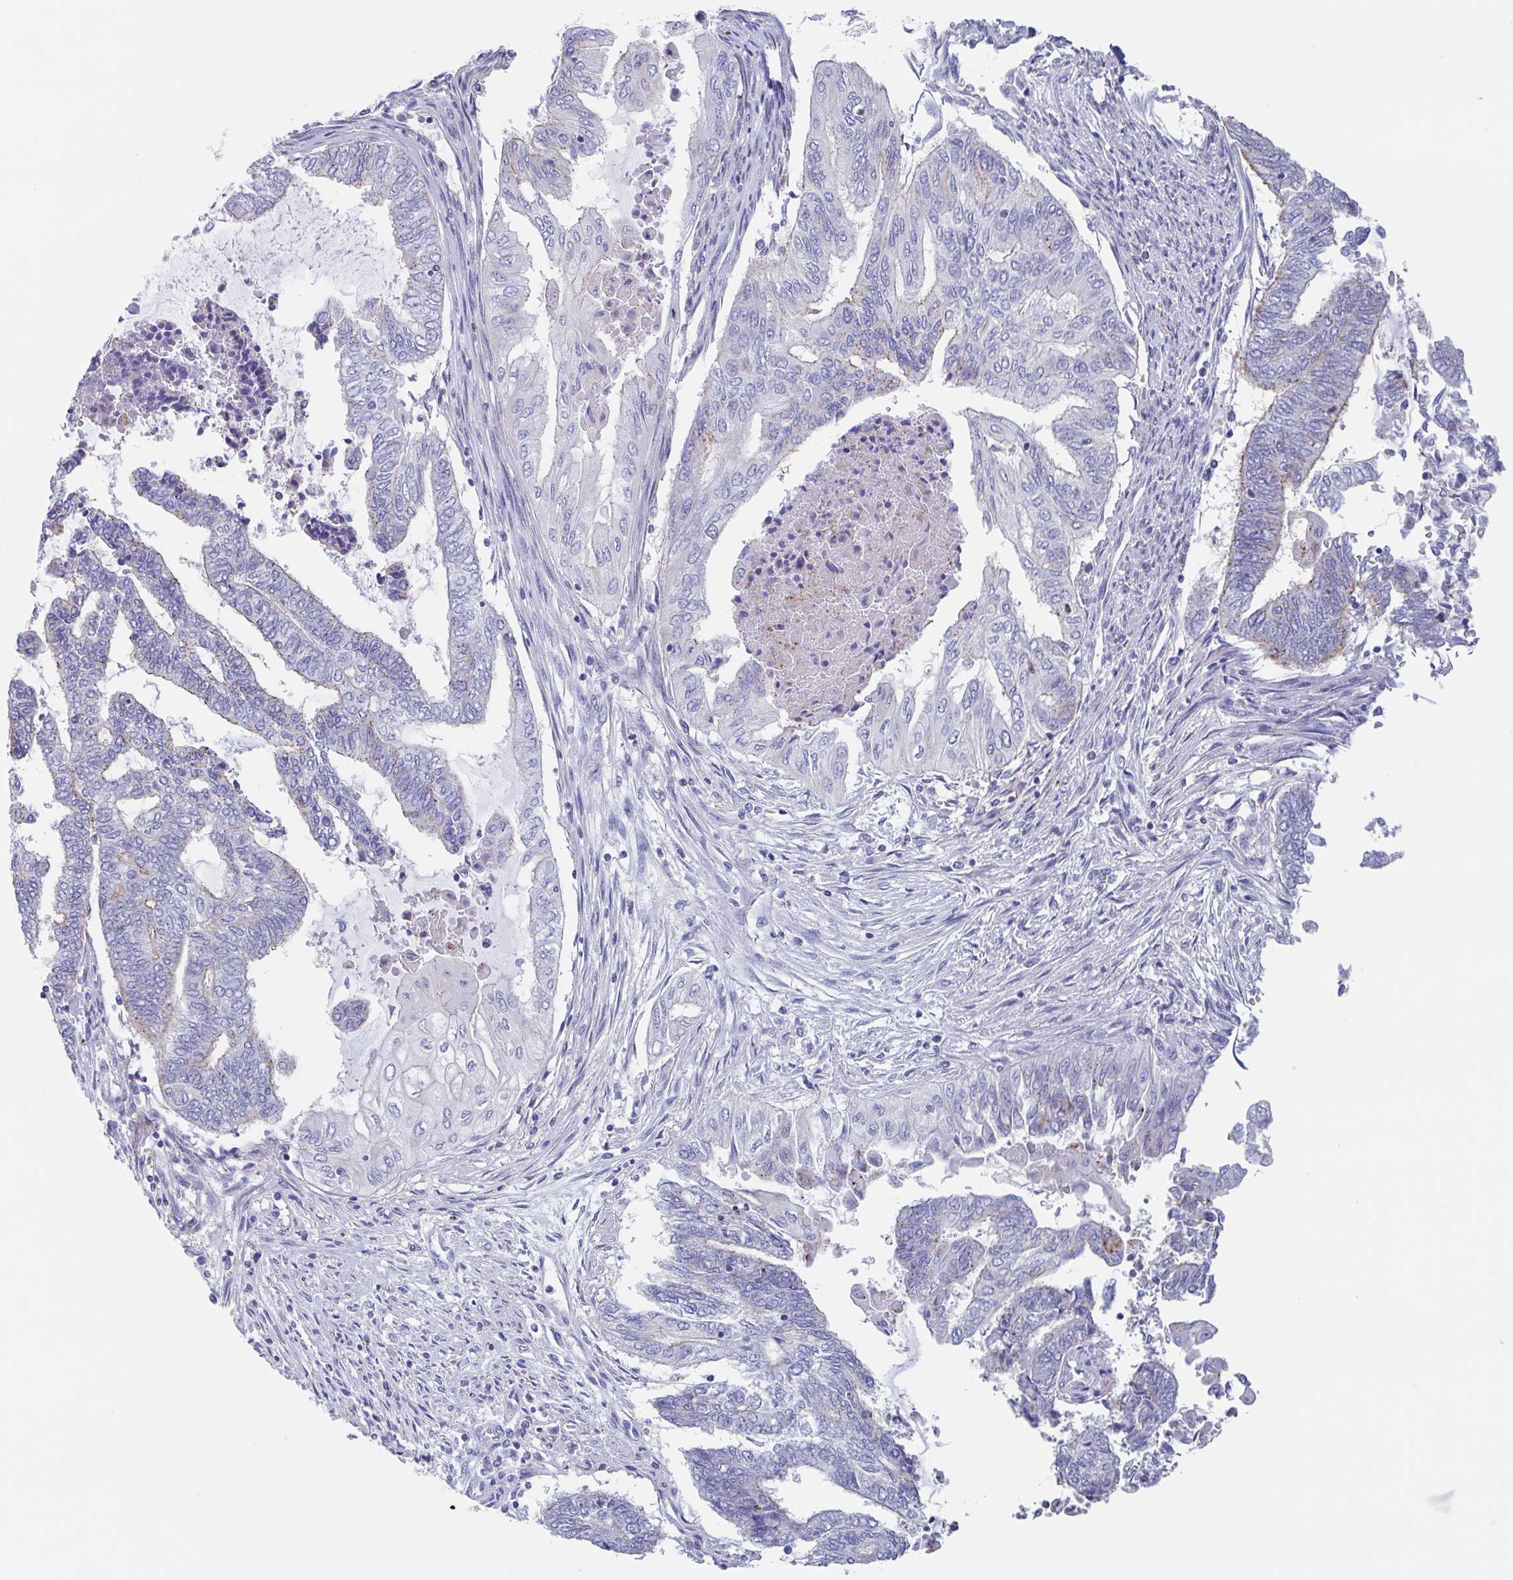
{"staining": {"intensity": "weak", "quantity": "<25%", "location": "cytoplasmic/membranous"}, "tissue": "endometrial cancer", "cell_type": "Tumor cells", "image_type": "cancer", "snomed": [{"axis": "morphology", "description": "Adenocarcinoma, NOS"}, {"axis": "topography", "description": "Uterus"}, {"axis": "topography", "description": "Endometrium"}], "caption": "Tumor cells show no significant positivity in endometrial cancer (adenocarcinoma).", "gene": "CHMP5", "patient": {"sex": "female", "age": 70}}